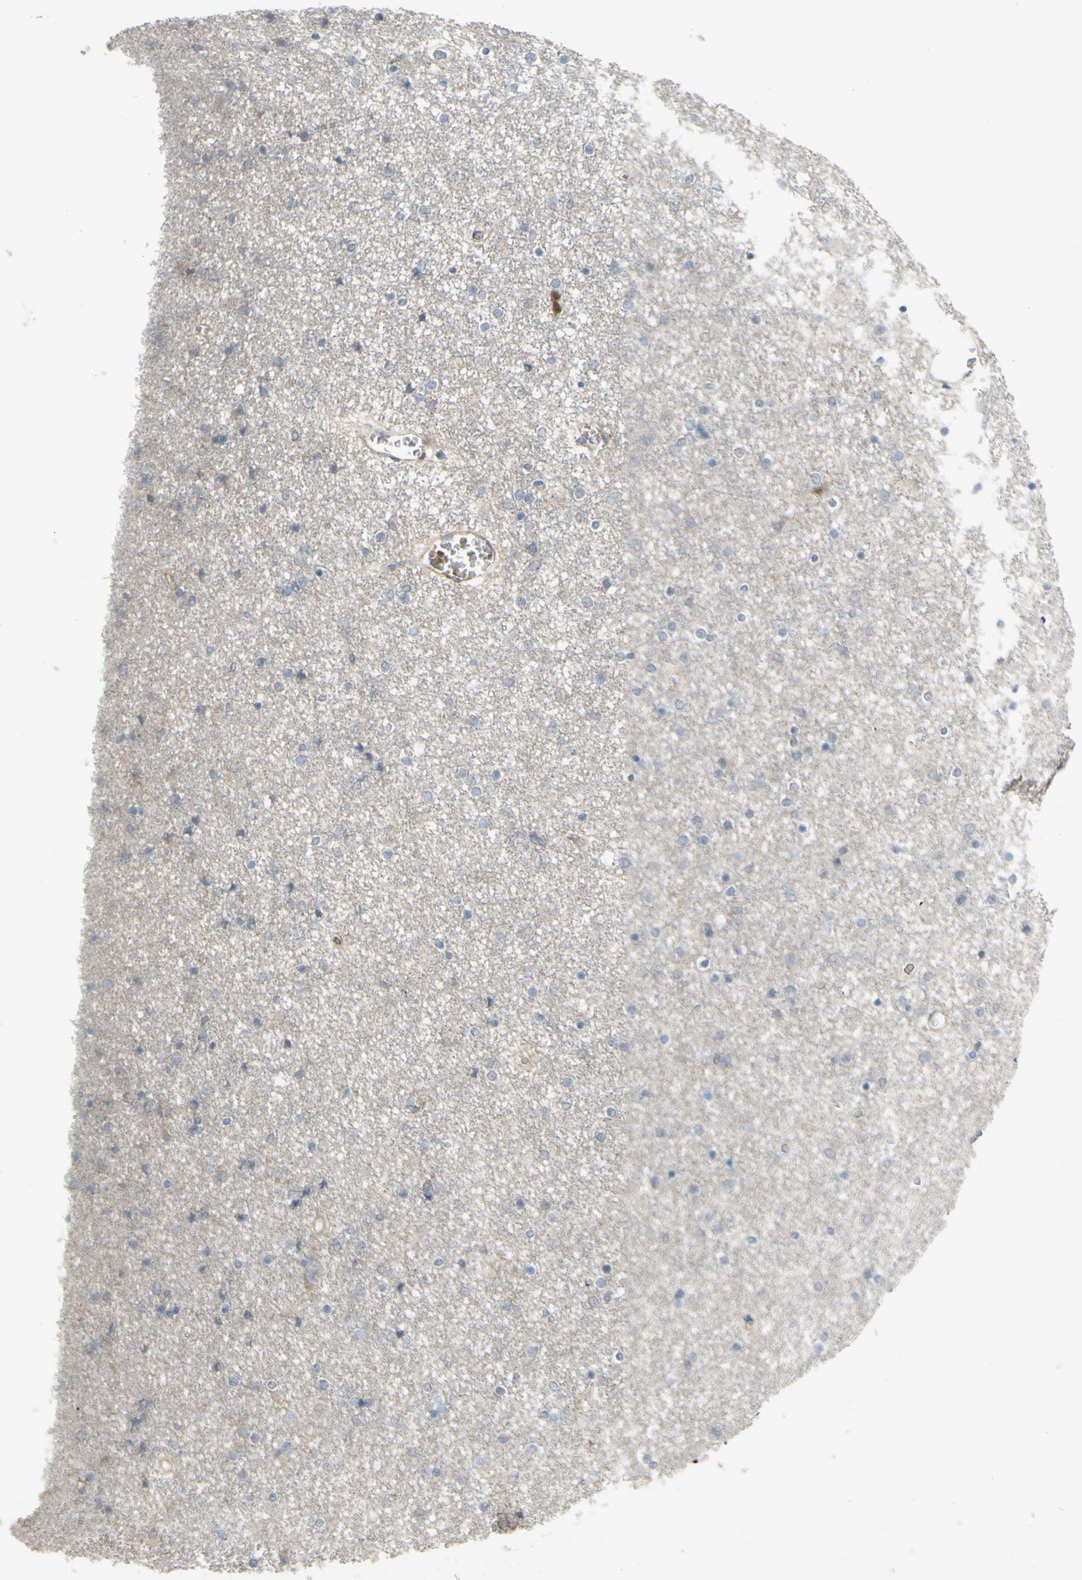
{"staining": {"intensity": "negative", "quantity": "none", "location": "none"}, "tissue": "caudate", "cell_type": "Glial cells", "image_type": "normal", "snomed": [{"axis": "morphology", "description": "Normal tissue, NOS"}, {"axis": "topography", "description": "Lateral ventricle wall"}], "caption": "Caudate was stained to show a protein in brown. There is no significant expression in glial cells. The staining was performed using DAB (3,3'-diaminobenzidine) to visualize the protein expression in brown, while the nuclei were stained in blue with hematoxylin (Magnification: 20x).", "gene": "GRAMD1B", "patient": {"sex": "female", "age": 54}}